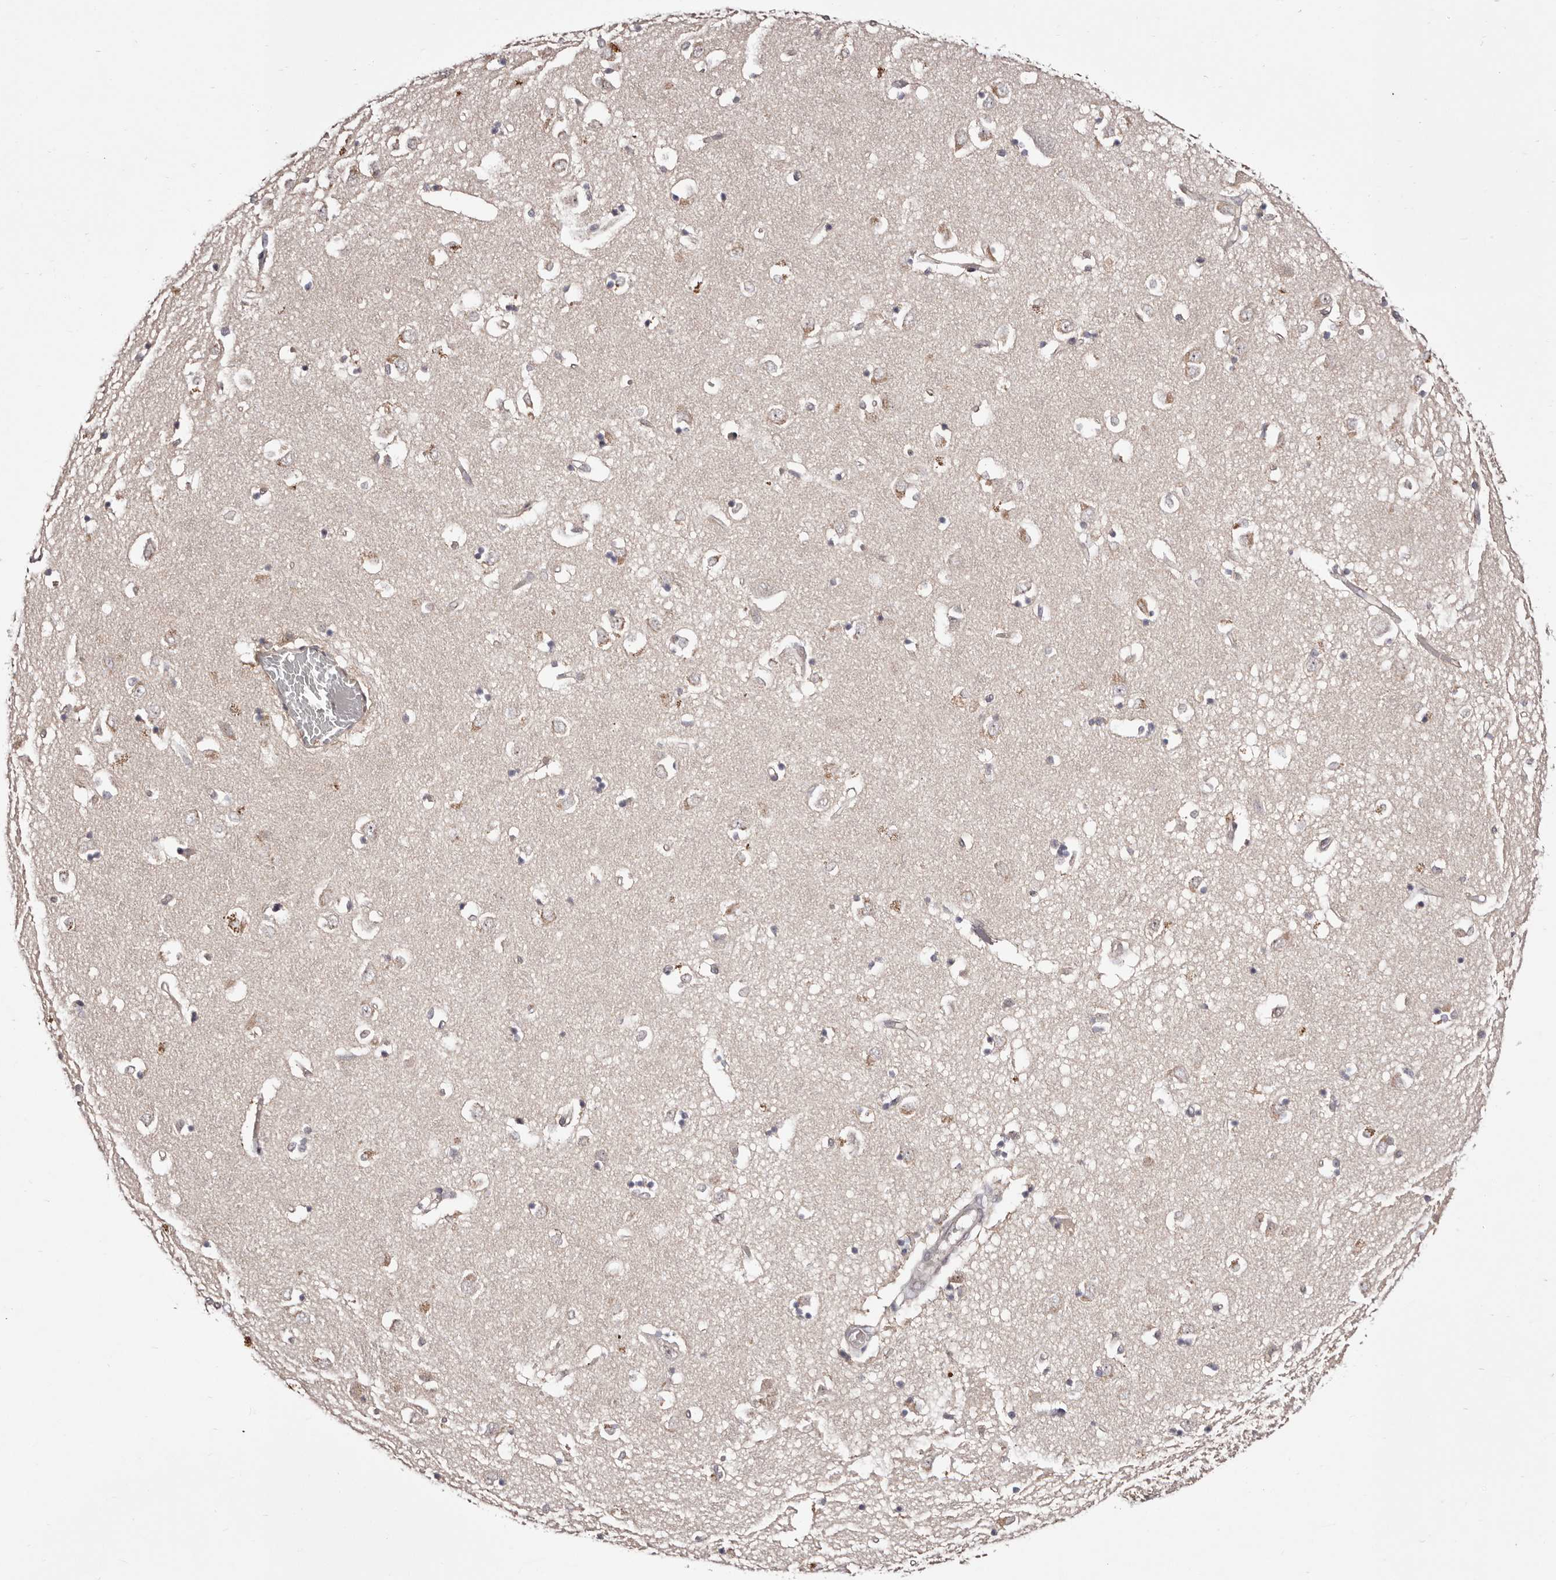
{"staining": {"intensity": "negative", "quantity": "none", "location": "none"}, "tissue": "caudate", "cell_type": "Glial cells", "image_type": "normal", "snomed": [{"axis": "morphology", "description": "Normal tissue, NOS"}, {"axis": "topography", "description": "Lateral ventricle wall"}], "caption": "An immunohistochemistry (IHC) micrograph of unremarkable caudate is shown. There is no staining in glial cells of caudate.", "gene": "EGR3", "patient": {"sex": "male", "age": 45}}